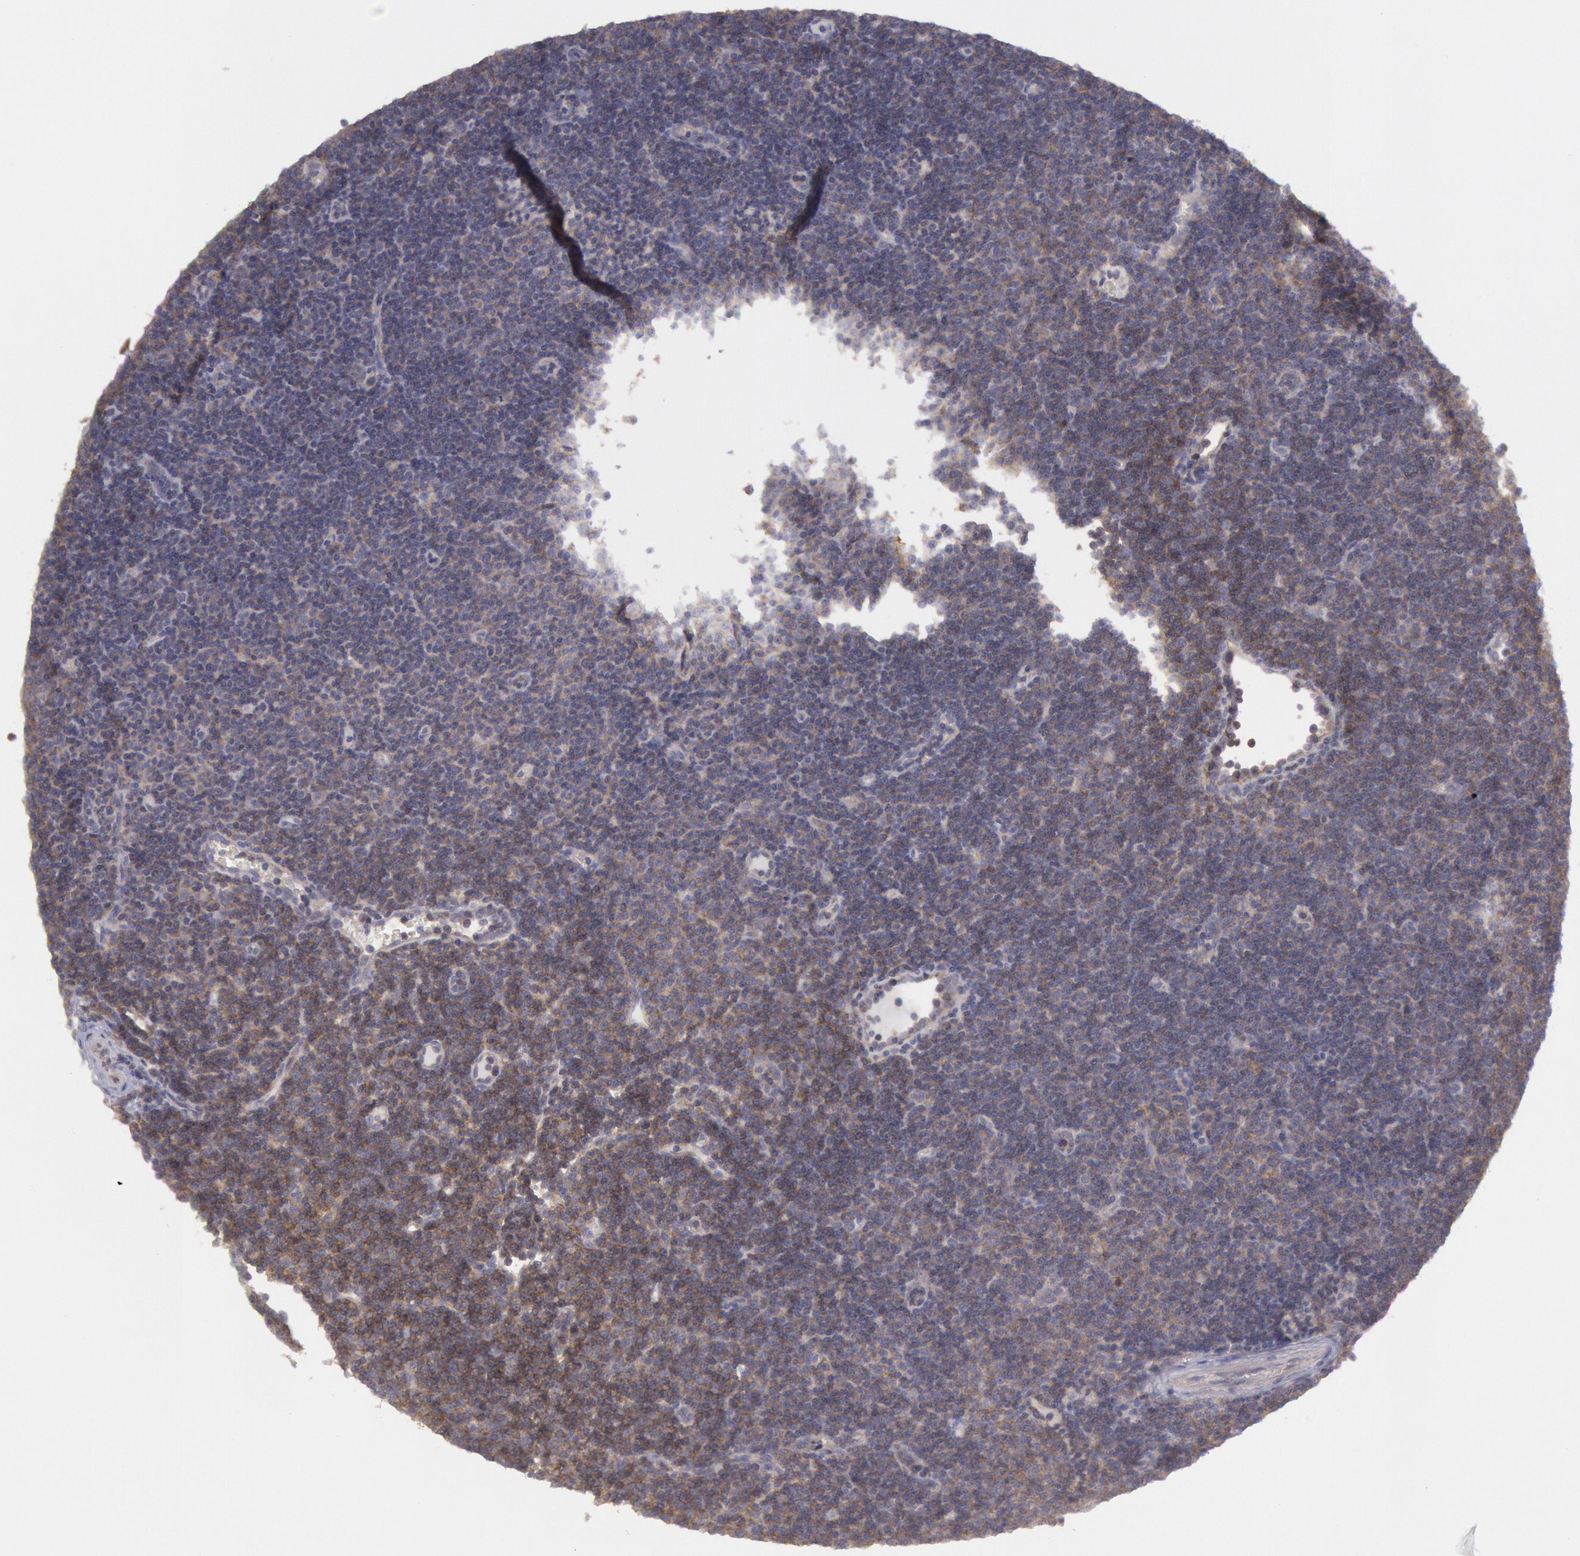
{"staining": {"intensity": "moderate", "quantity": "25%-75%", "location": "cytoplasmic/membranous"}, "tissue": "lymphoma", "cell_type": "Tumor cells", "image_type": "cancer", "snomed": [{"axis": "morphology", "description": "Malignant lymphoma, non-Hodgkin's type, Low grade"}, {"axis": "topography", "description": "Lymph node"}], "caption": "High-power microscopy captured an immunohistochemistry histopathology image of malignant lymphoma, non-Hodgkin's type (low-grade), revealing moderate cytoplasmic/membranous positivity in about 25%-75% of tumor cells.", "gene": "STX4", "patient": {"sex": "male", "age": 57}}